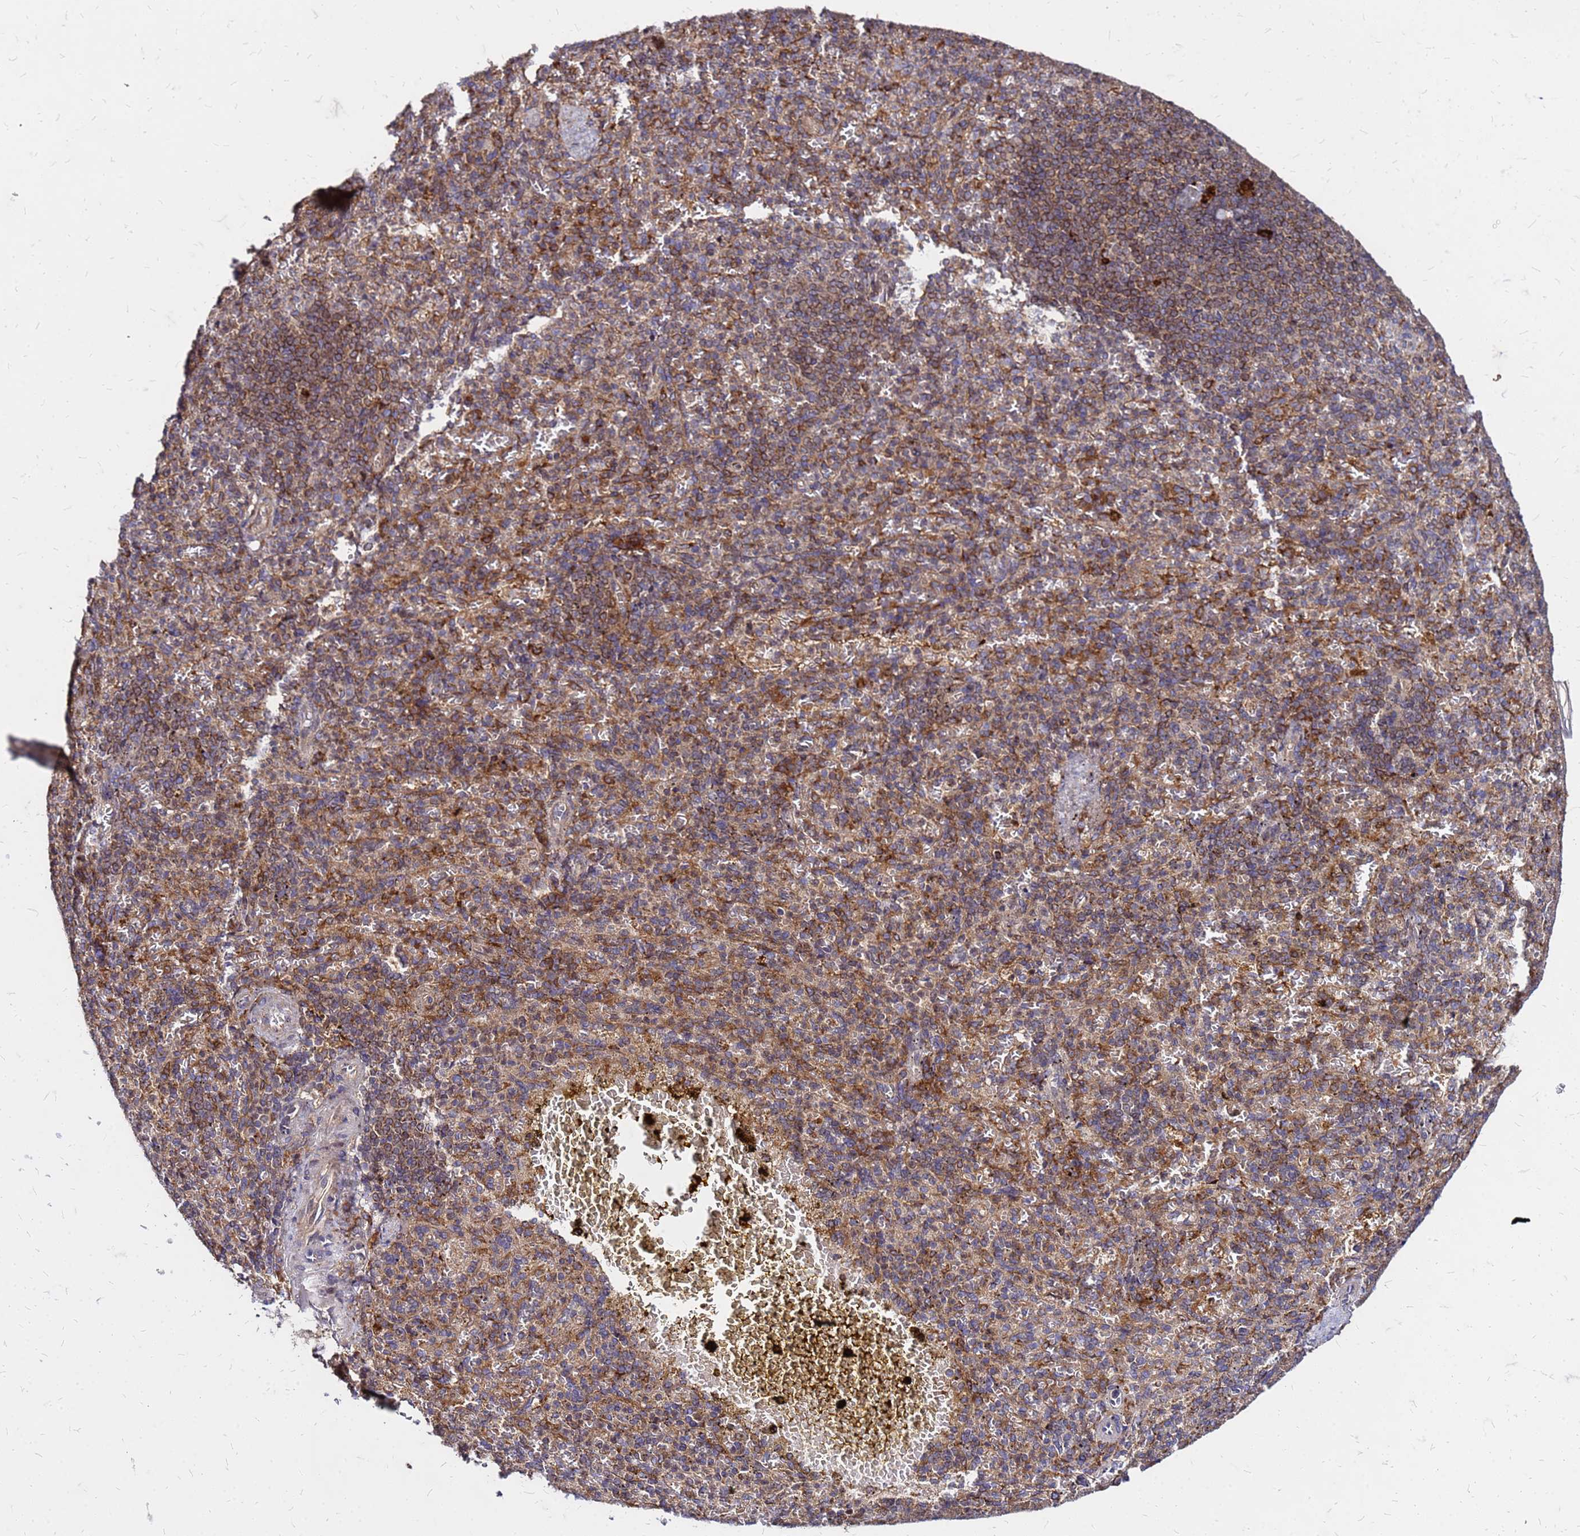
{"staining": {"intensity": "weak", "quantity": "25%-75%", "location": "cytoplasmic/membranous"}, "tissue": "spleen", "cell_type": "Cells in red pulp", "image_type": "normal", "snomed": [{"axis": "morphology", "description": "Normal tissue, NOS"}, {"axis": "topography", "description": "Spleen"}], "caption": "This is an image of immunohistochemistry staining of normal spleen, which shows weak staining in the cytoplasmic/membranous of cells in red pulp.", "gene": "CYBC1", "patient": {"sex": "female", "age": 74}}